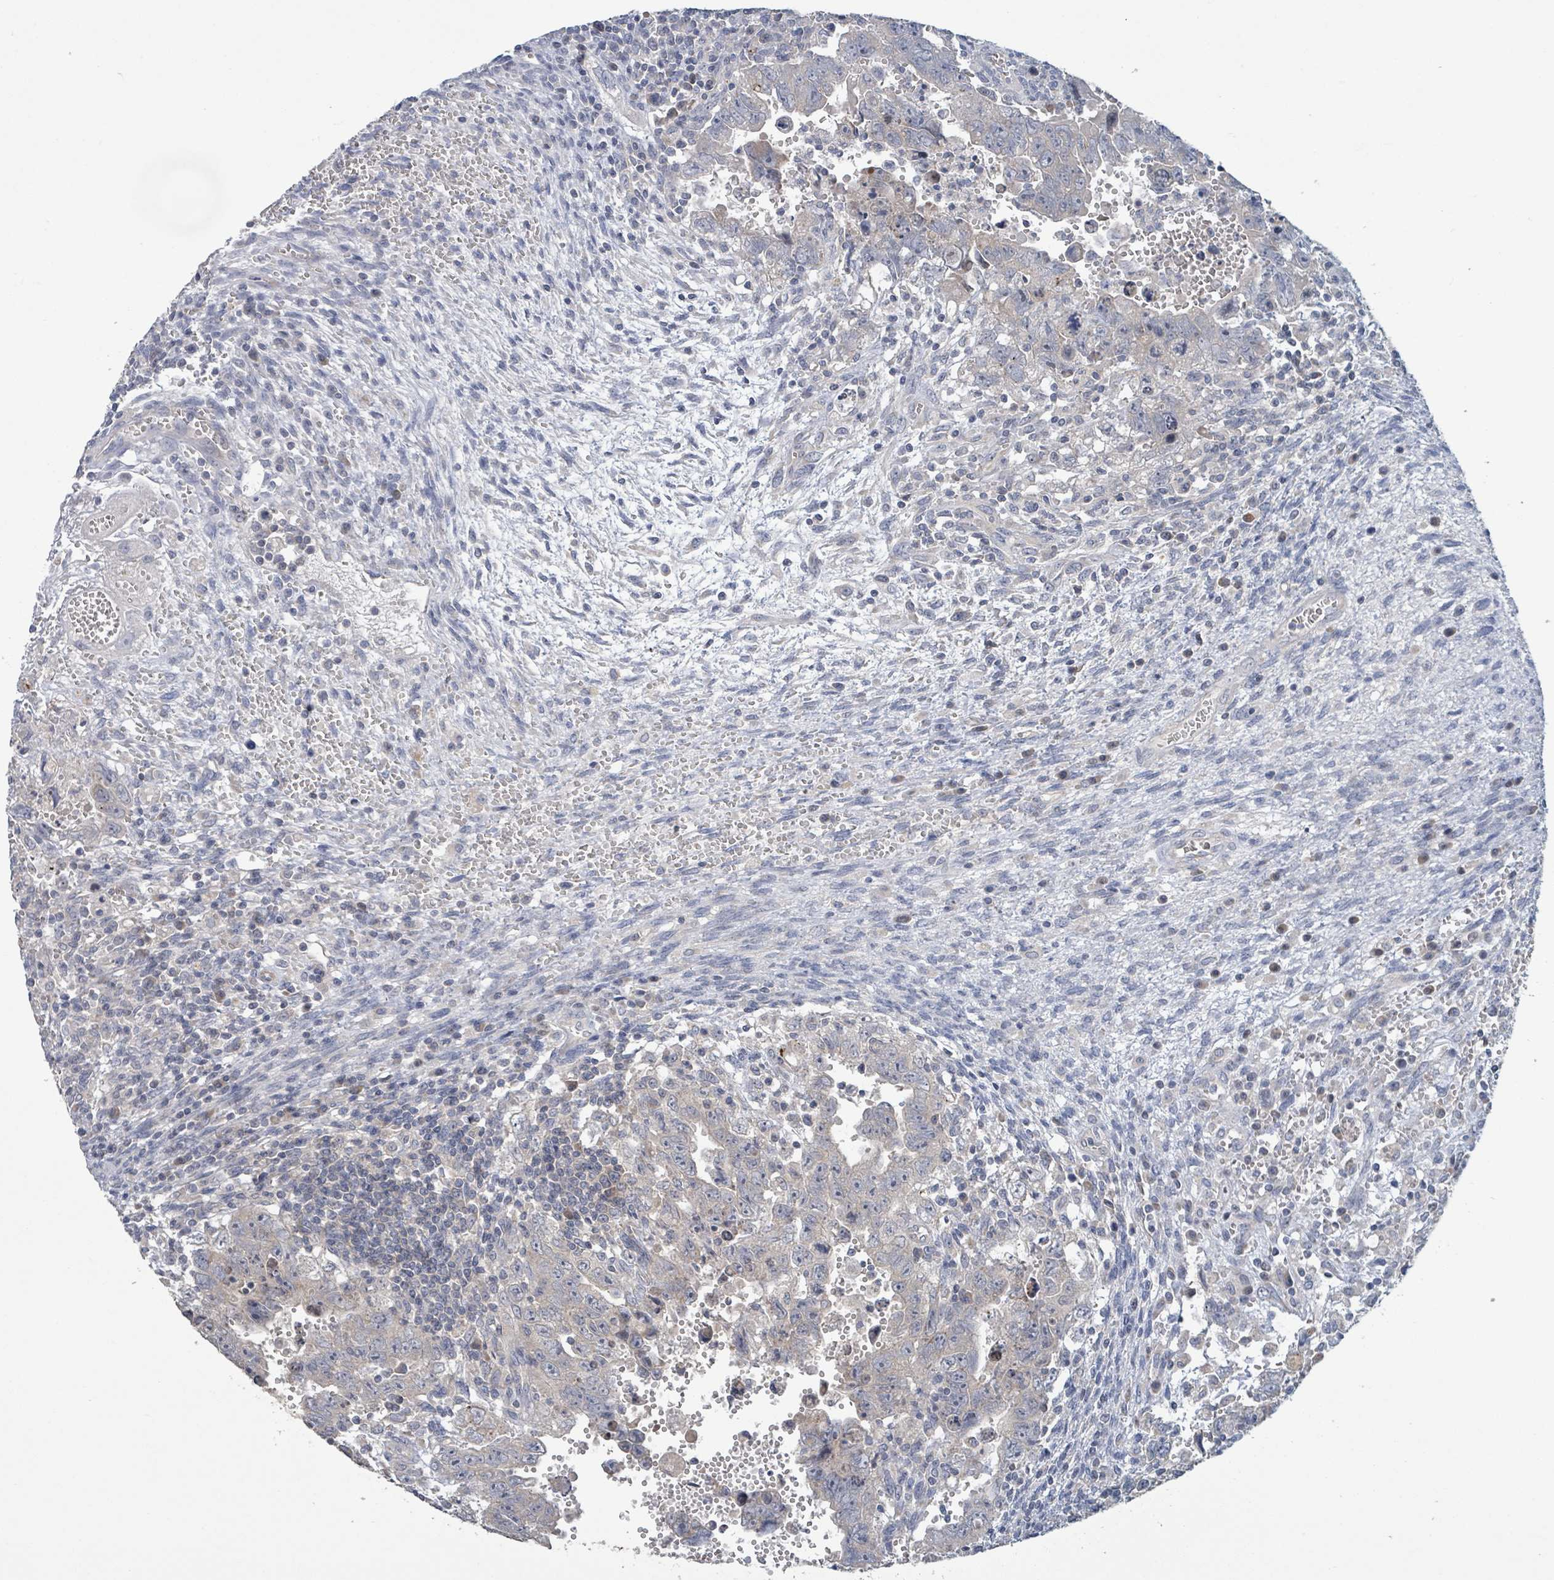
{"staining": {"intensity": "negative", "quantity": "none", "location": "none"}, "tissue": "testis cancer", "cell_type": "Tumor cells", "image_type": "cancer", "snomed": [{"axis": "morphology", "description": "Carcinoma, Embryonal, NOS"}, {"axis": "topography", "description": "Testis"}], "caption": "This is an immunohistochemistry micrograph of testis cancer (embryonal carcinoma). There is no positivity in tumor cells.", "gene": "RPL32", "patient": {"sex": "male", "age": 28}}